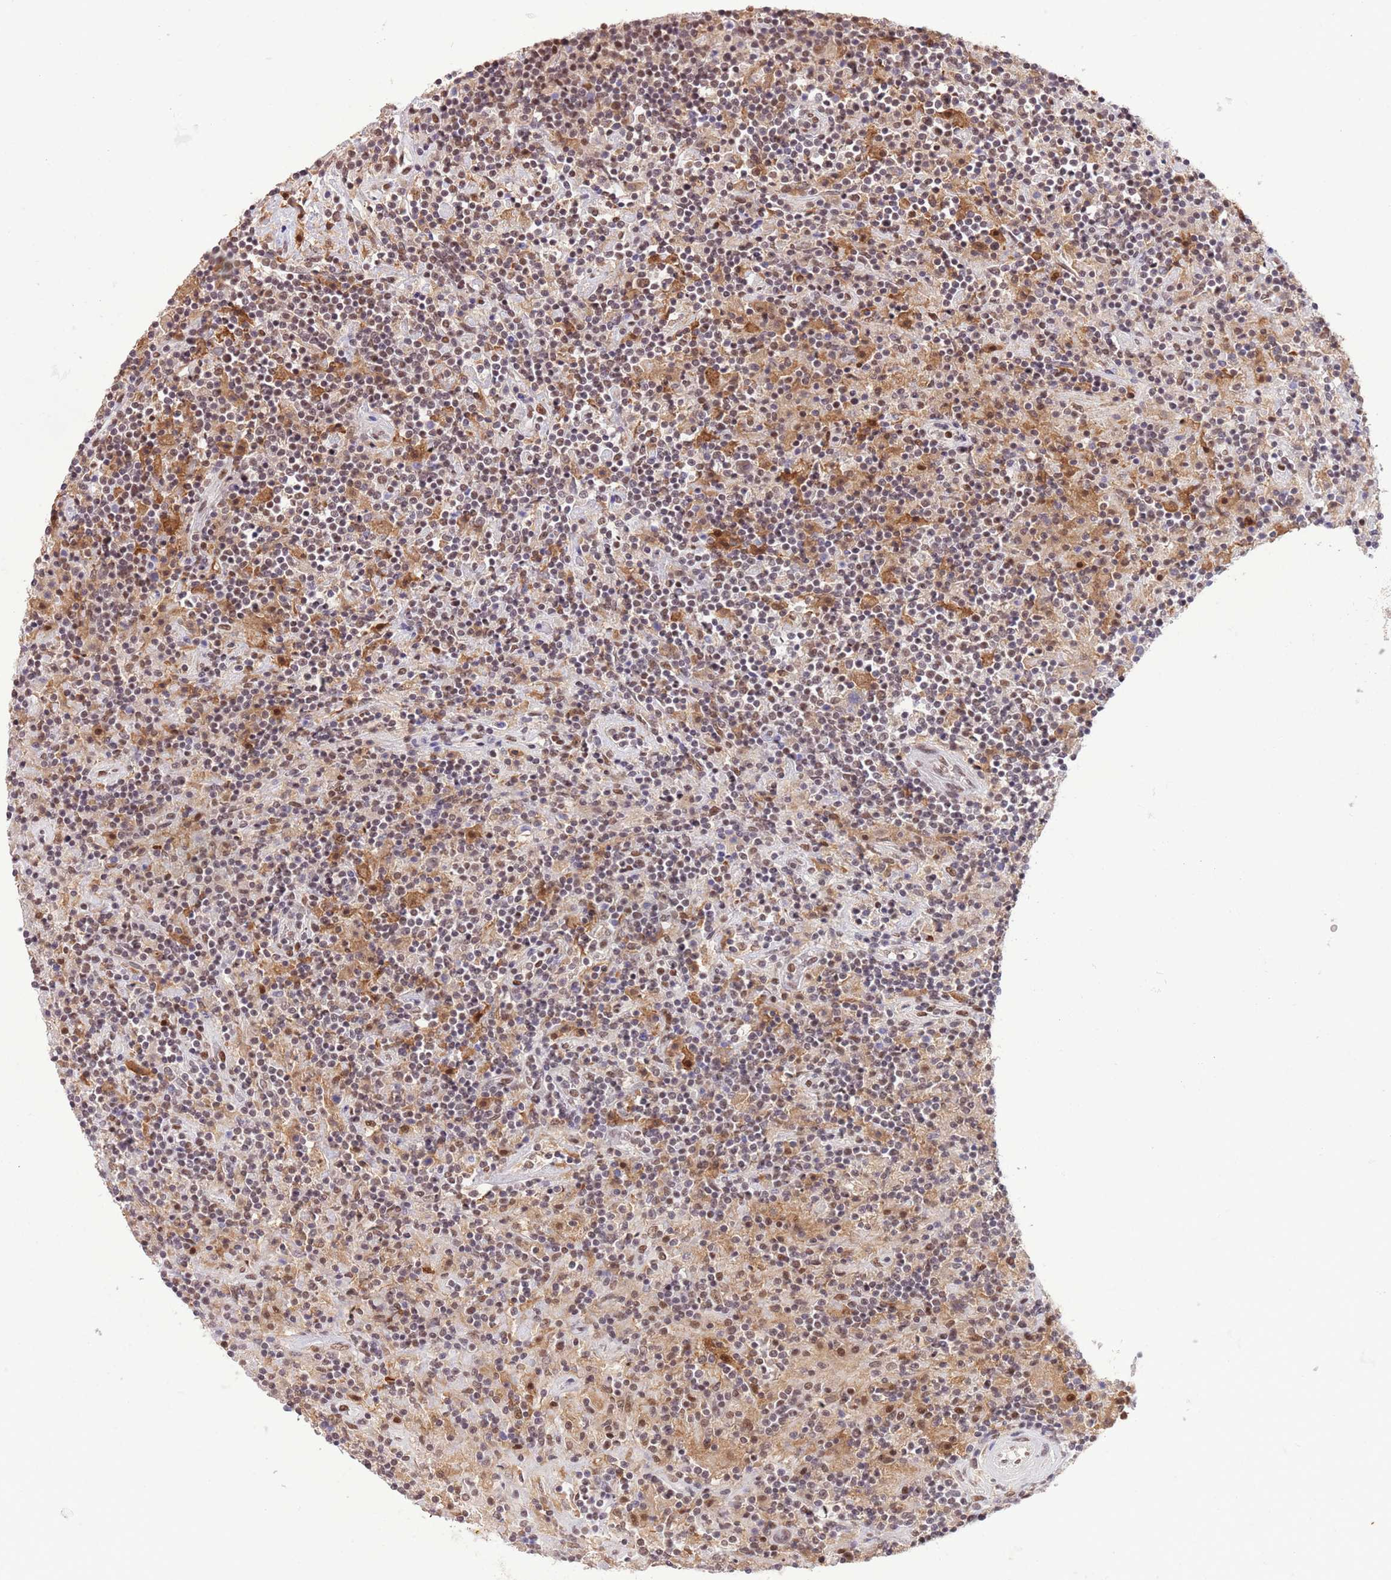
{"staining": {"intensity": "moderate", "quantity": ">75%", "location": "nuclear"}, "tissue": "lymphoma", "cell_type": "Tumor cells", "image_type": "cancer", "snomed": [{"axis": "morphology", "description": "Hodgkin's disease, NOS"}, {"axis": "topography", "description": "Lymph node"}], "caption": "Immunohistochemistry micrograph of neoplastic tissue: human Hodgkin's disease stained using immunohistochemistry (IHC) displays medium levels of moderate protein expression localized specifically in the nuclear of tumor cells, appearing as a nuclear brown color.", "gene": "TRIM32", "patient": {"sex": "male", "age": 70}}